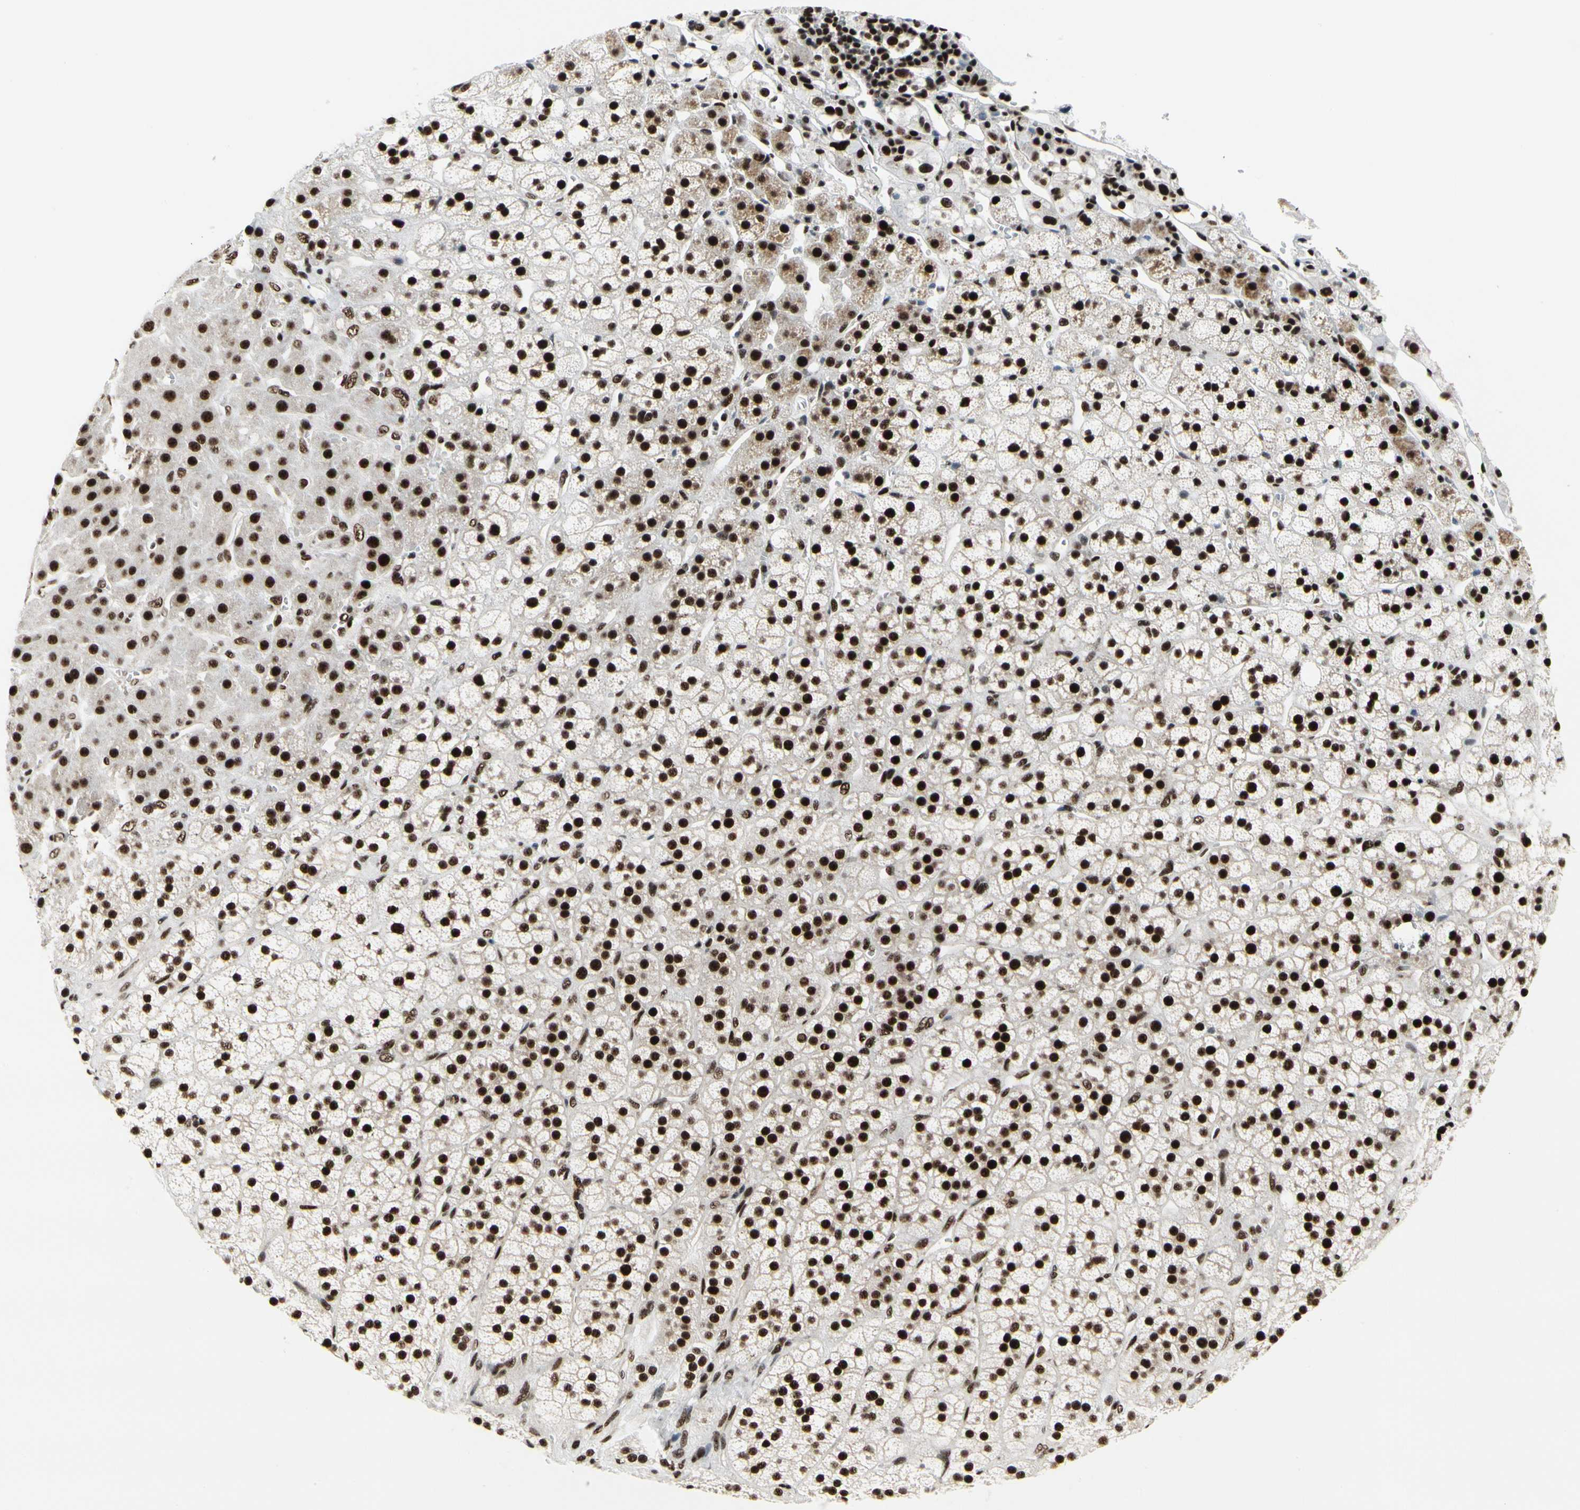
{"staining": {"intensity": "strong", "quantity": ">75%", "location": "nuclear"}, "tissue": "adrenal gland", "cell_type": "Glandular cells", "image_type": "normal", "snomed": [{"axis": "morphology", "description": "Normal tissue, NOS"}, {"axis": "topography", "description": "Adrenal gland"}], "caption": "Immunohistochemical staining of benign human adrenal gland reveals high levels of strong nuclear positivity in about >75% of glandular cells. The protein is stained brown, and the nuclei are stained in blue (DAB (3,3'-diaminobenzidine) IHC with brightfield microscopy, high magnification).", "gene": "SRSF11", "patient": {"sex": "male", "age": 56}}